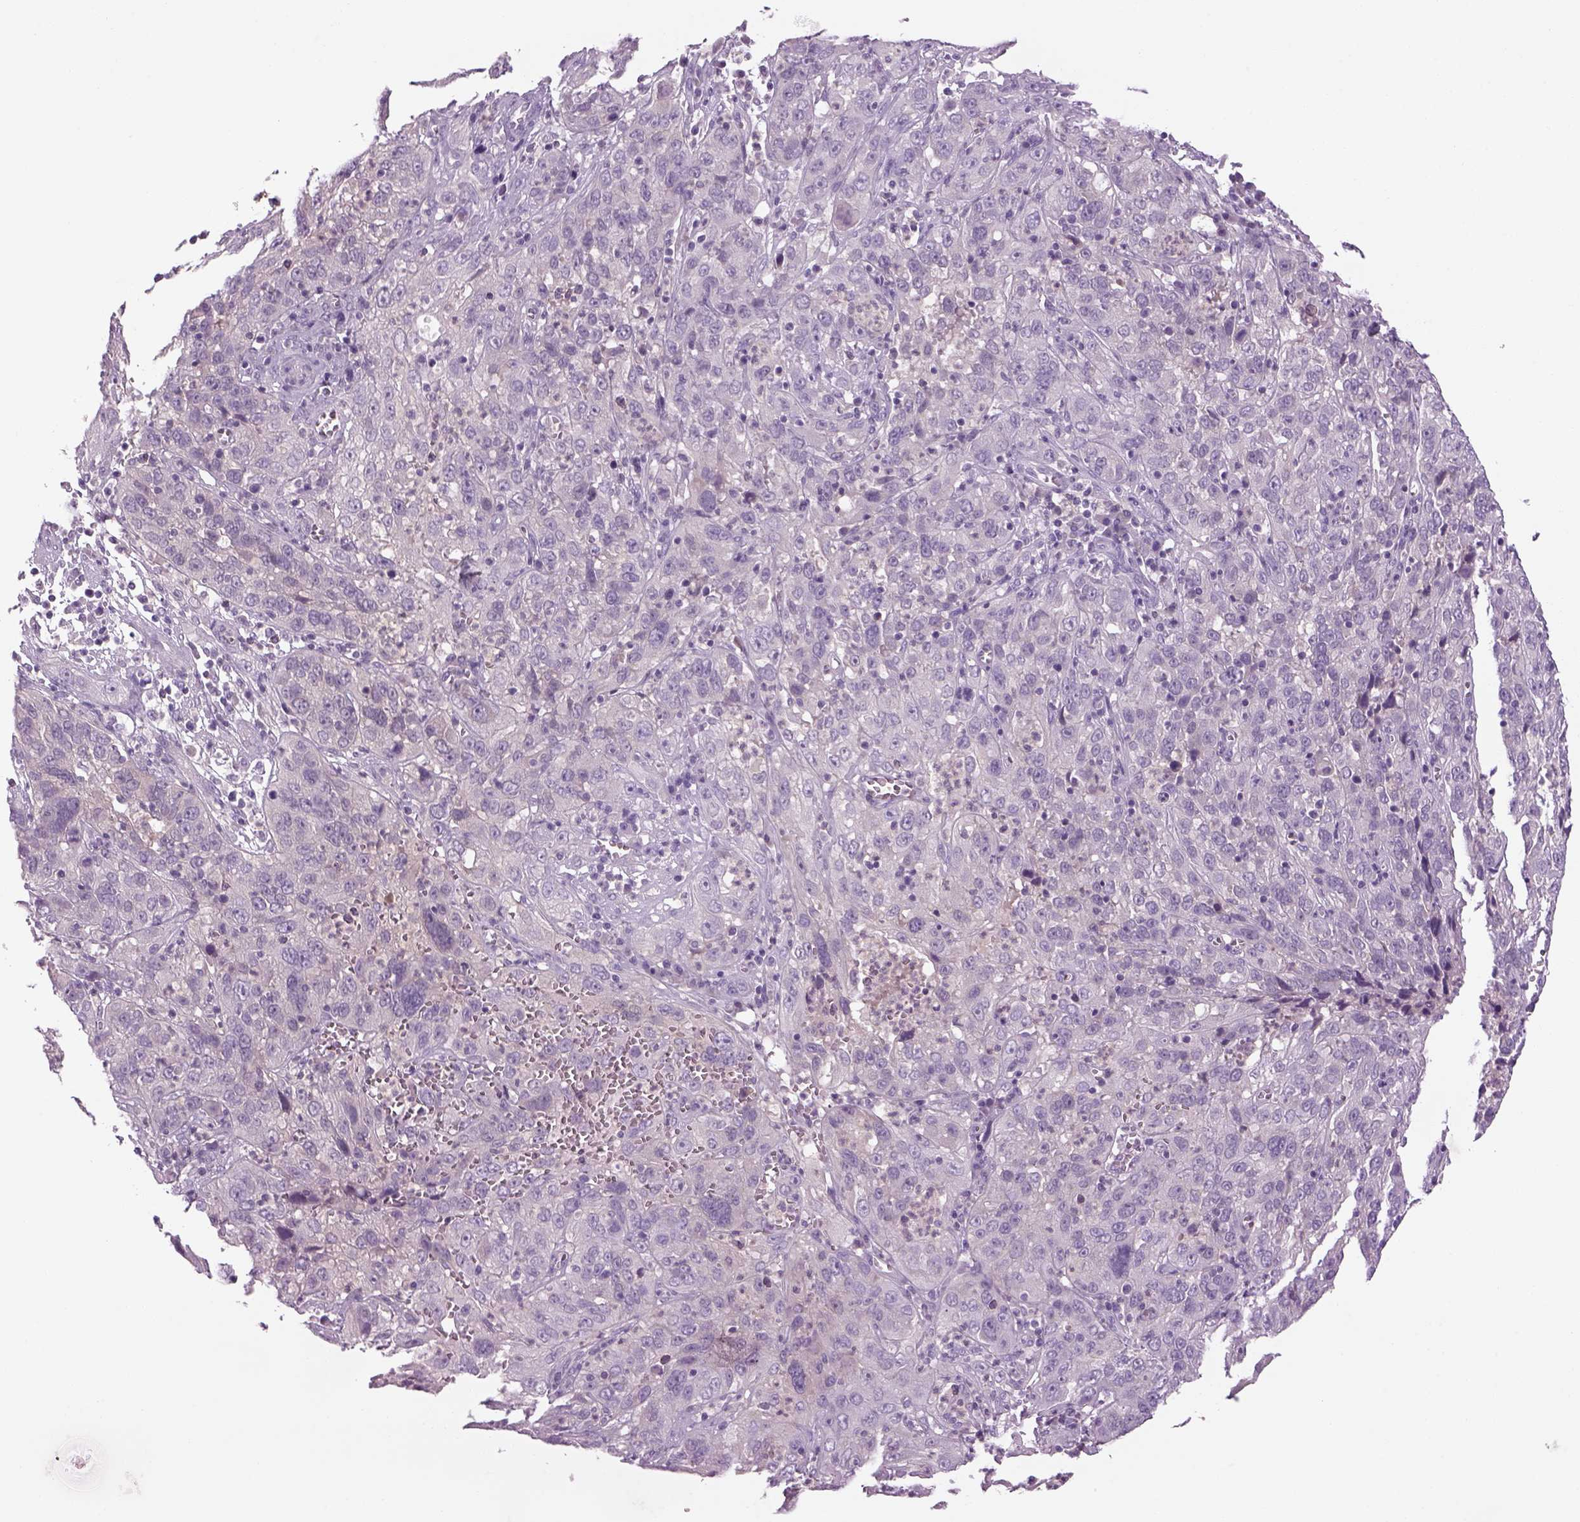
{"staining": {"intensity": "negative", "quantity": "none", "location": "none"}, "tissue": "cervical cancer", "cell_type": "Tumor cells", "image_type": "cancer", "snomed": [{"axis": "morphology", "description": "Squamous cell carcinoma, NOS"}, {"axis": "topography", "description": "Cervix"}], "caption": "Immunohistochemical staining of cervical squamous cell carcinoma reveals no significant expression in tumor cells.", "gene": "MDH1B", "patient": {"sex": "female", "age": 32}}